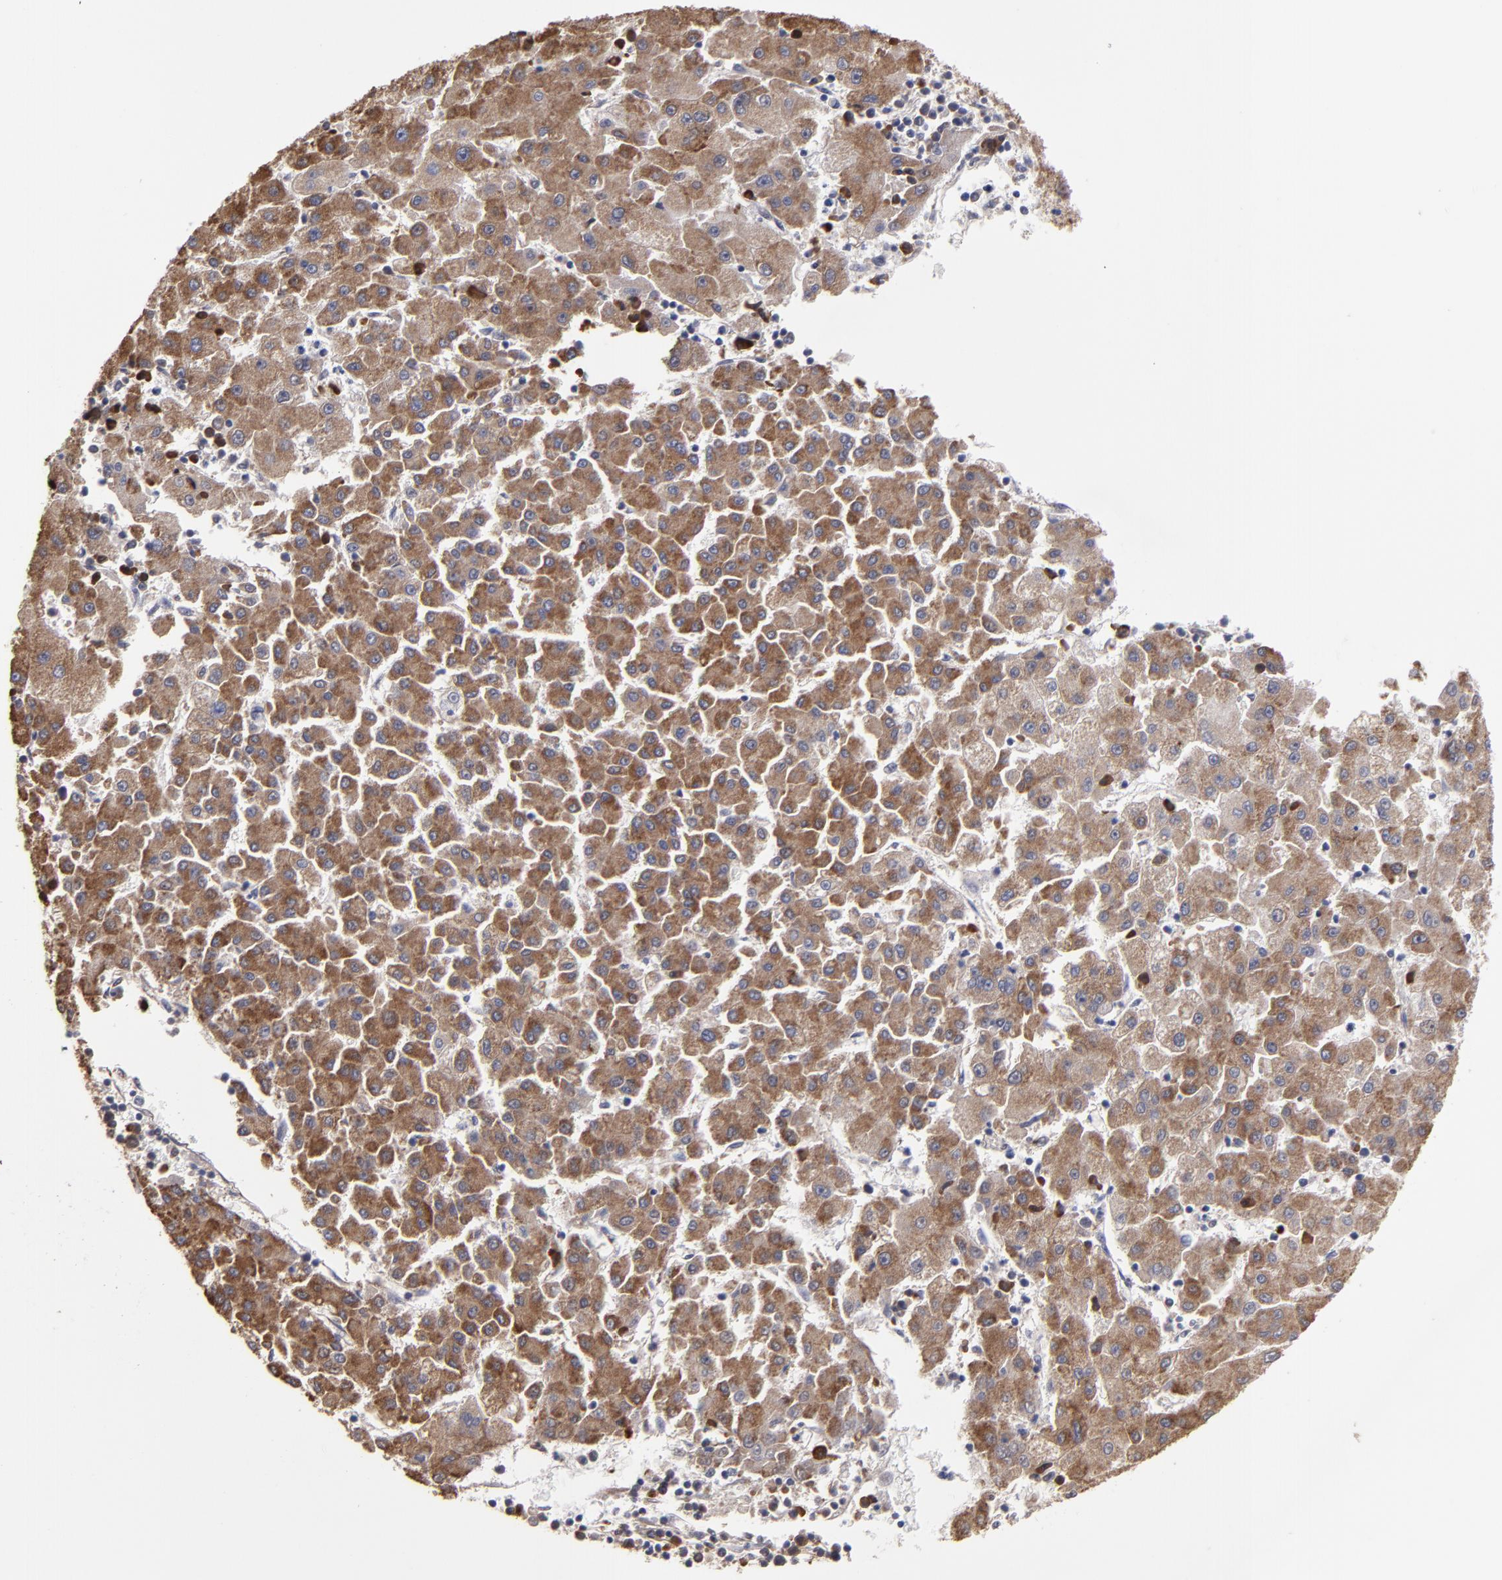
{"staining": {"intensity": "strong", "quantity": ">75%", "location": "cytoplasmic/membranous"}, "tissue": "liver cancer", "cell_type": "Tumor cells", "image_type": "cancer", "snomed": [{"axis": "morphology", "description": "Carcinoma, Hepatocellular, NOS"}, {"axis": "topography", "description": "Liver"}], "caption": "Liver hepatocellular carcinoma stained with a protein marker reveals strong staining in tumor cells.", "gene": "SND1", "patient": {"sex": "male", "age": 72}}